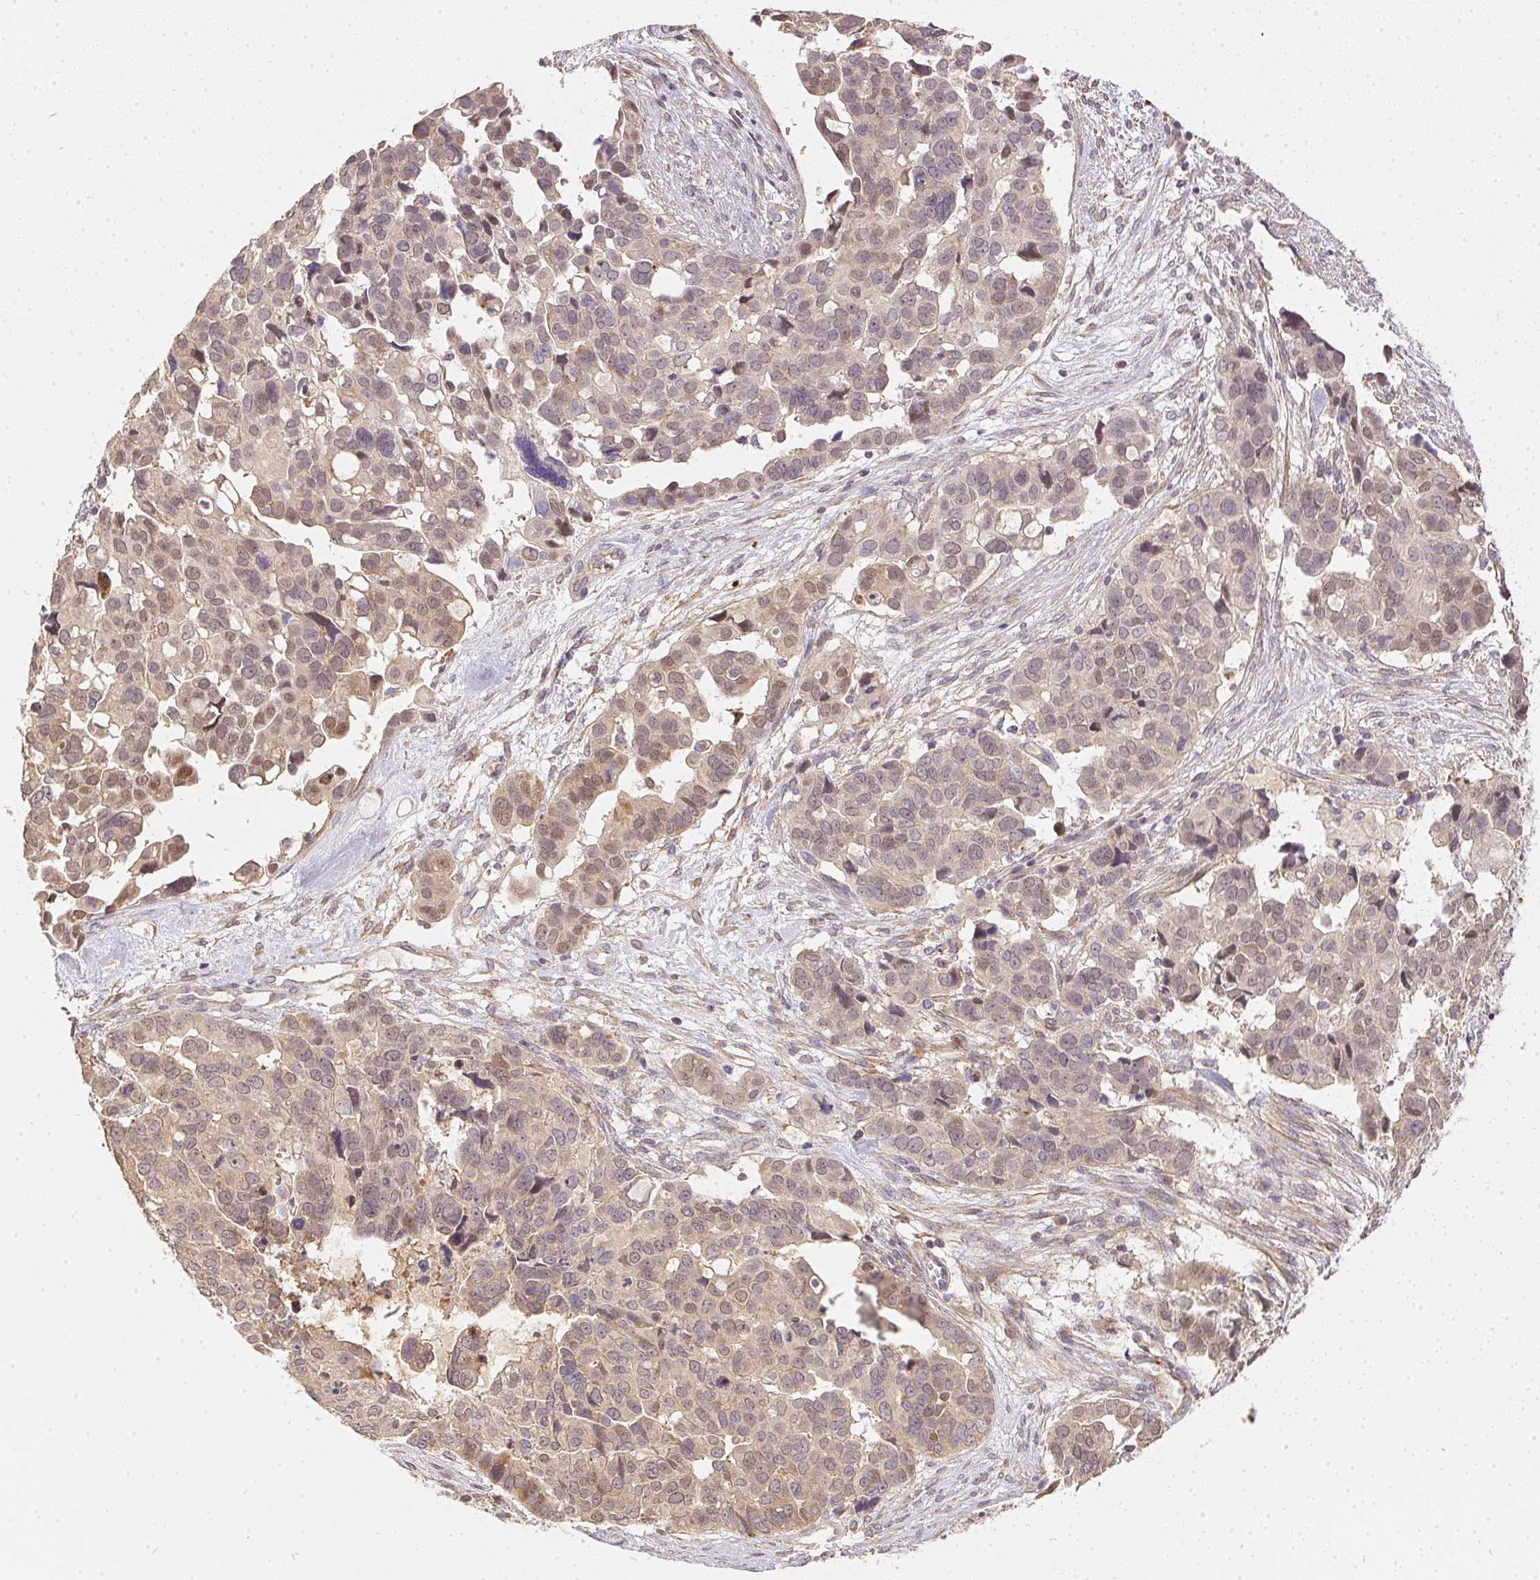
{"staining": {"intensity": "weak", "quantity": ">75%", "location": "cytoplasmic/membranous,nuclear"}, "tissue": "ovarian cancer", "cell_type": "Tumor cells", "image_type": "cancer", "snomed": [{"axis": "morphology", "description": "Carcinoma, endometroid"}, {"axis": "topography", "description": "Ovary"}], "caption": "Tumor cells demonstrate low levels of weak cytoplasmic/membranous and nuclear staining in about >75% of cells in human endometroid carcinoma (ovarian).", "gene": "REV3L", "patient": {"sex": "female", "age": 78}}